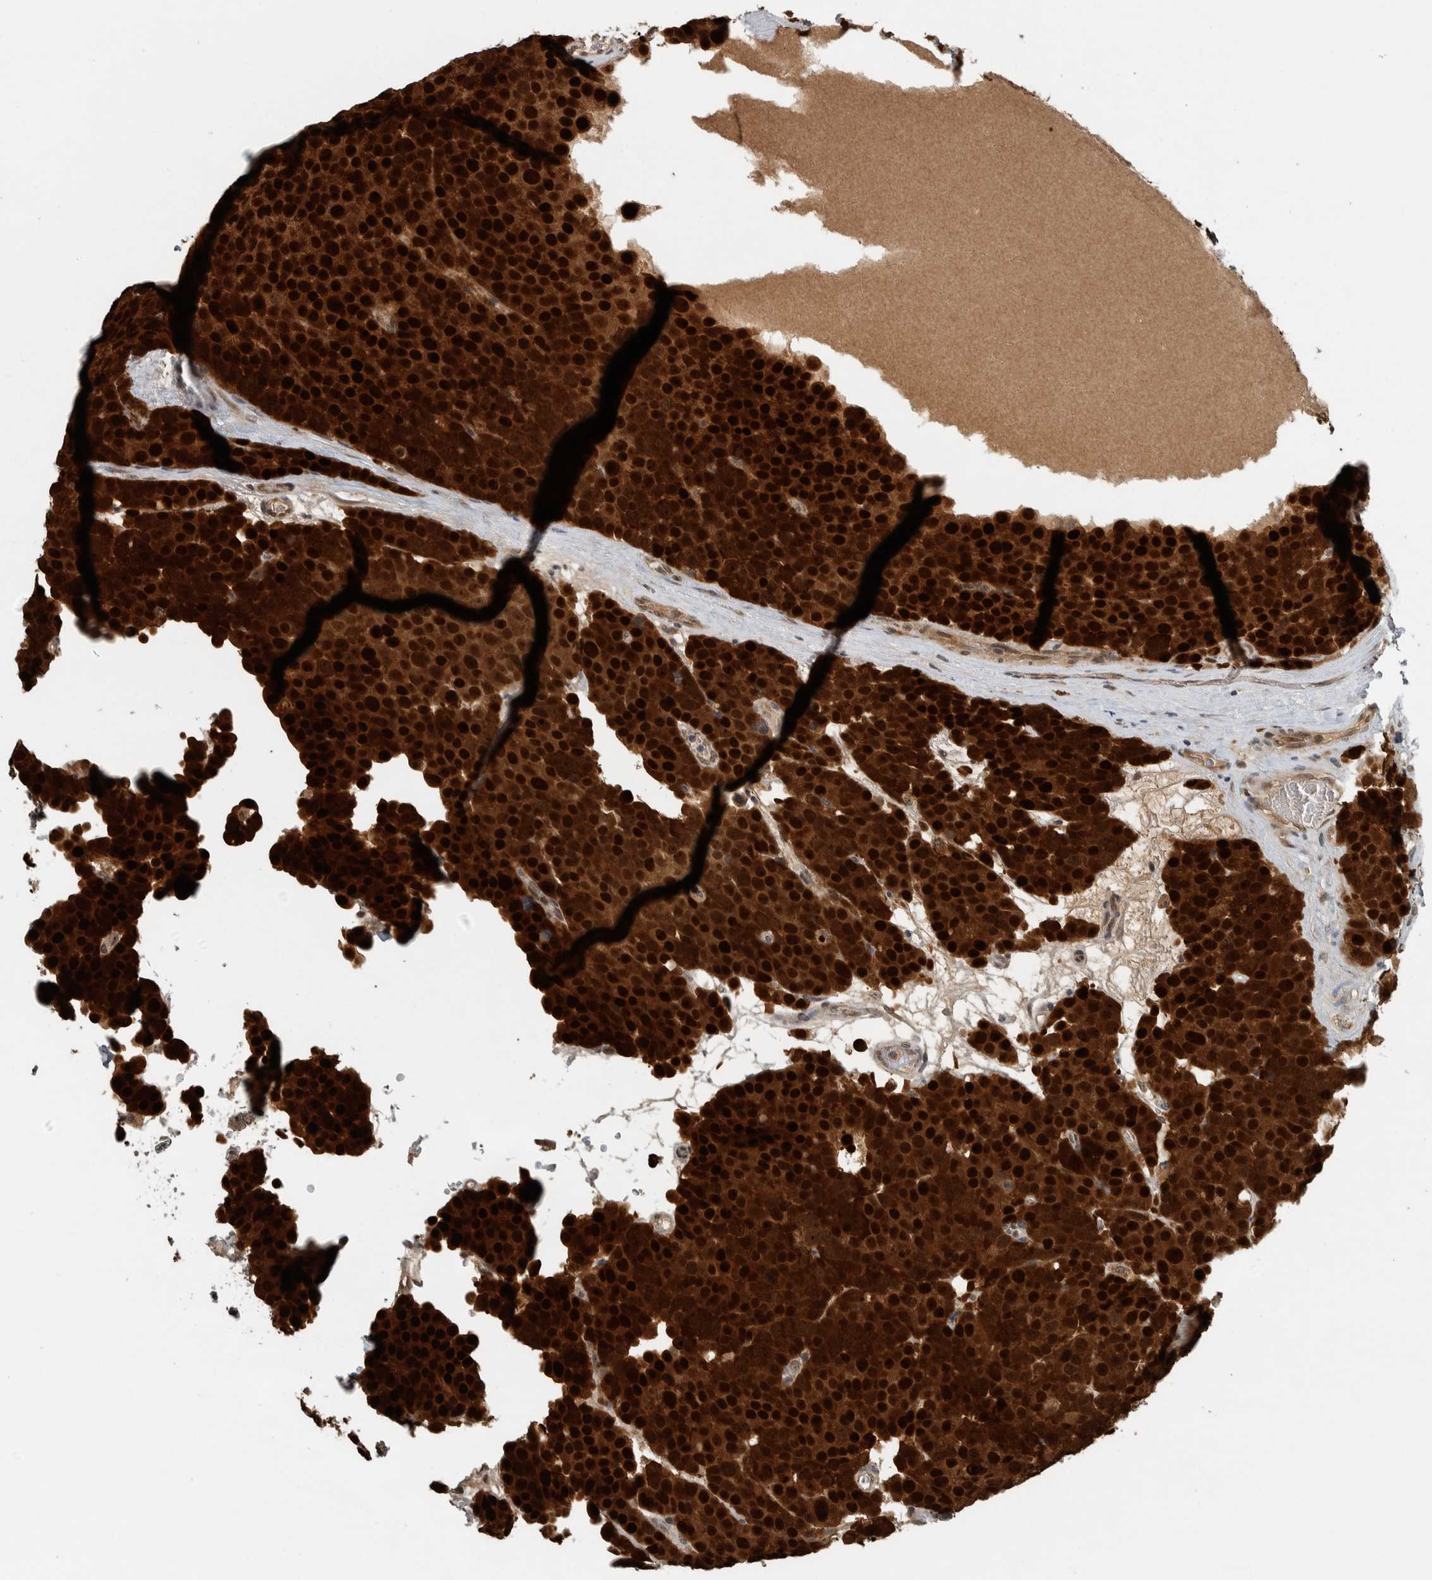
{"staining": {"intensity": "strong", "quantity": ">75%", "location": "cytoplasmic/membranous,nuclear"}, "tissue": "testis cancer", "cell_type": "Tumor cells", "image_type": "cancer", "snomed": [{"axis": "morphology", "description": "Seminoma, NOS"}, {"axis": "topography", "description": "Testis"}], "caption": "Approximately >75% of tumor cells in human testis cancer (seminoma) demonstrate strong cytoplasmic/membranous and nuclear protein staining as visualized by brown immunohistochemical staining.", "gene": "XPO5", "patient": {"sex": "male", "age": 71}}